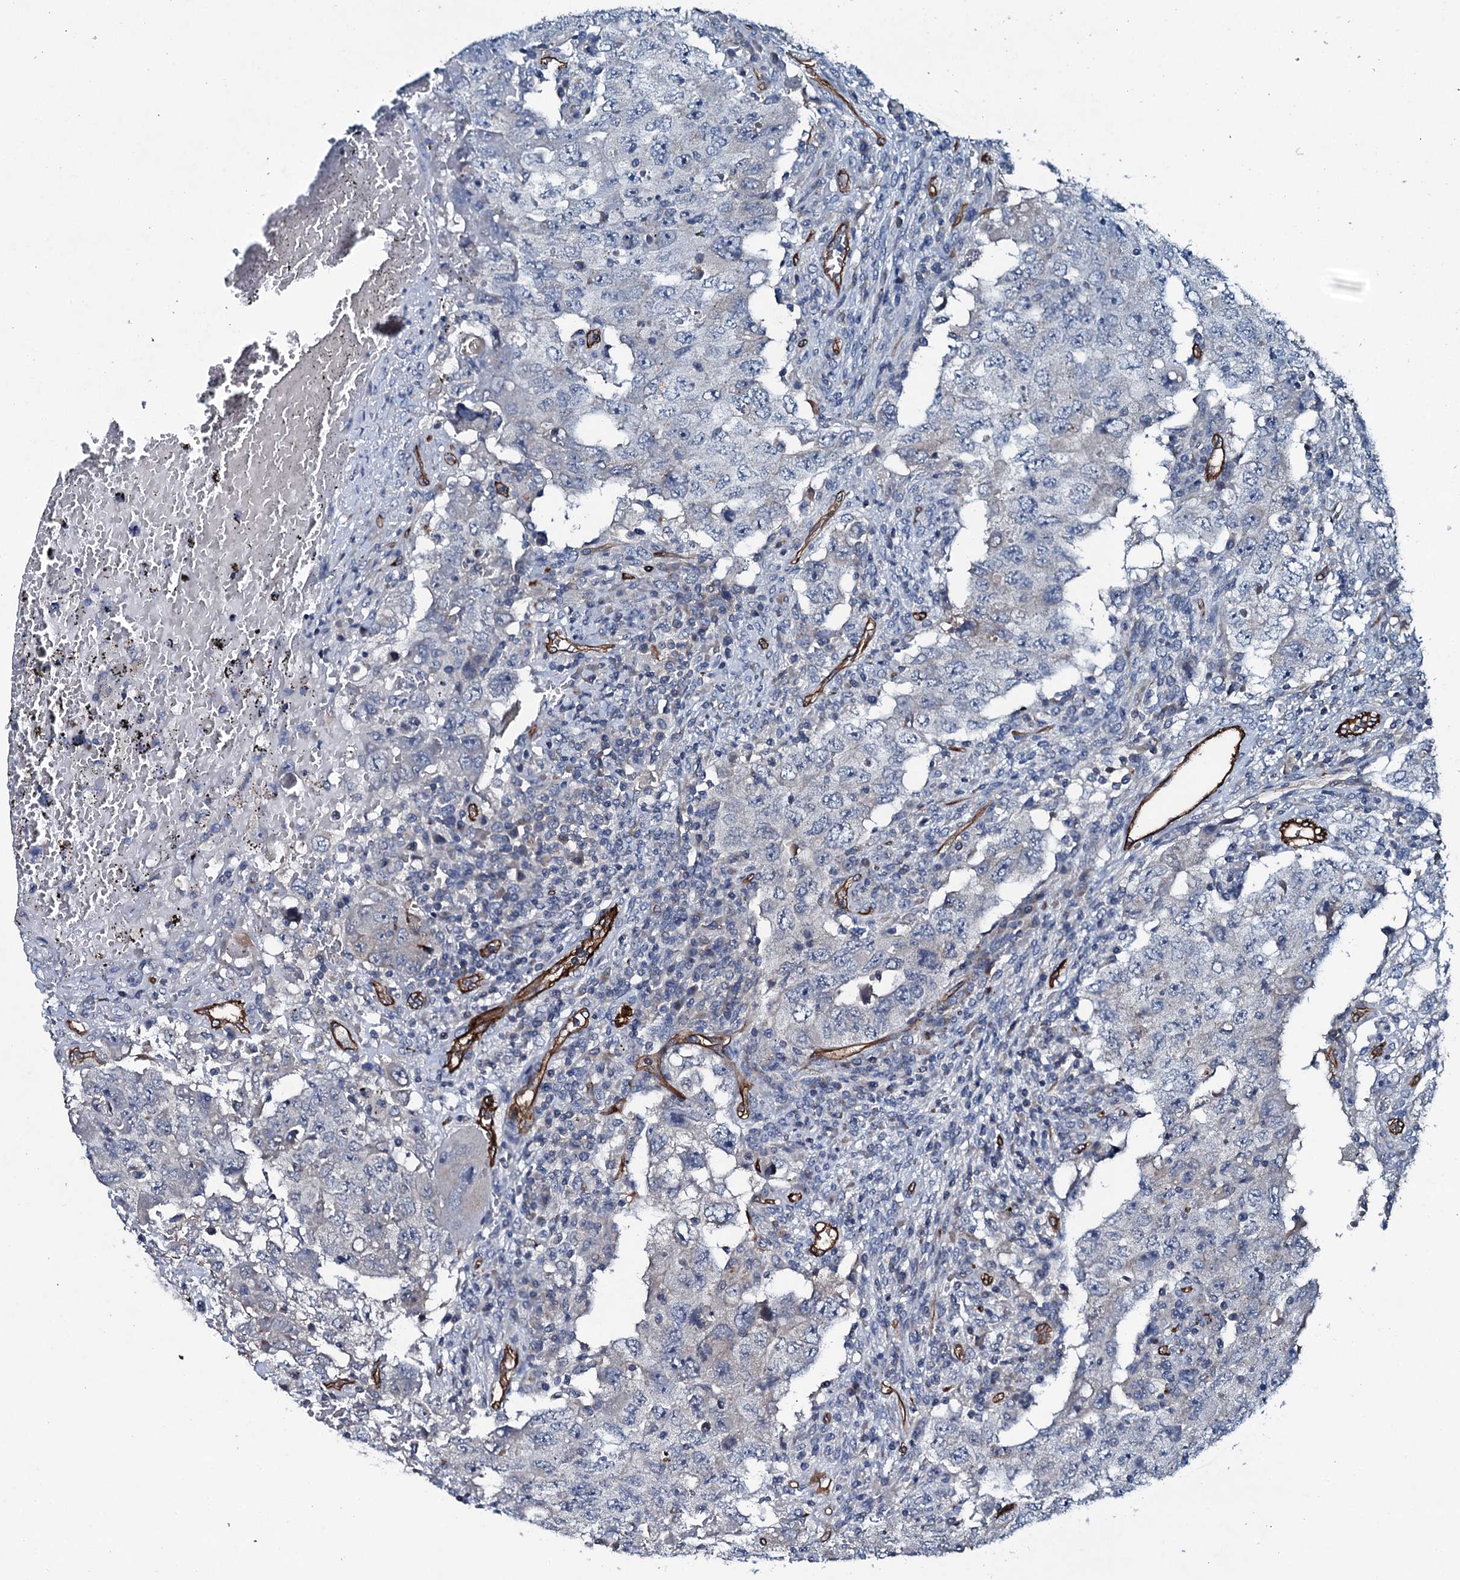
{"staining": {"intensity": "negative", "quantity": "none", "location": "none"}, "tissue": "testis cancer", "cell_type": "Tumor cells", "image_type": "cancer", "snomed": [{"axis": "morphology", "description": "Carcinoma, Embryonal, NOS"}, {"axis": "topography", "description": "Testis"}], "caption": "Tumor cells show no significant staining in testis embryonal carcinoma.", "gene": "CLEC14A", "patient": {"sex": "male", "age": 26}}